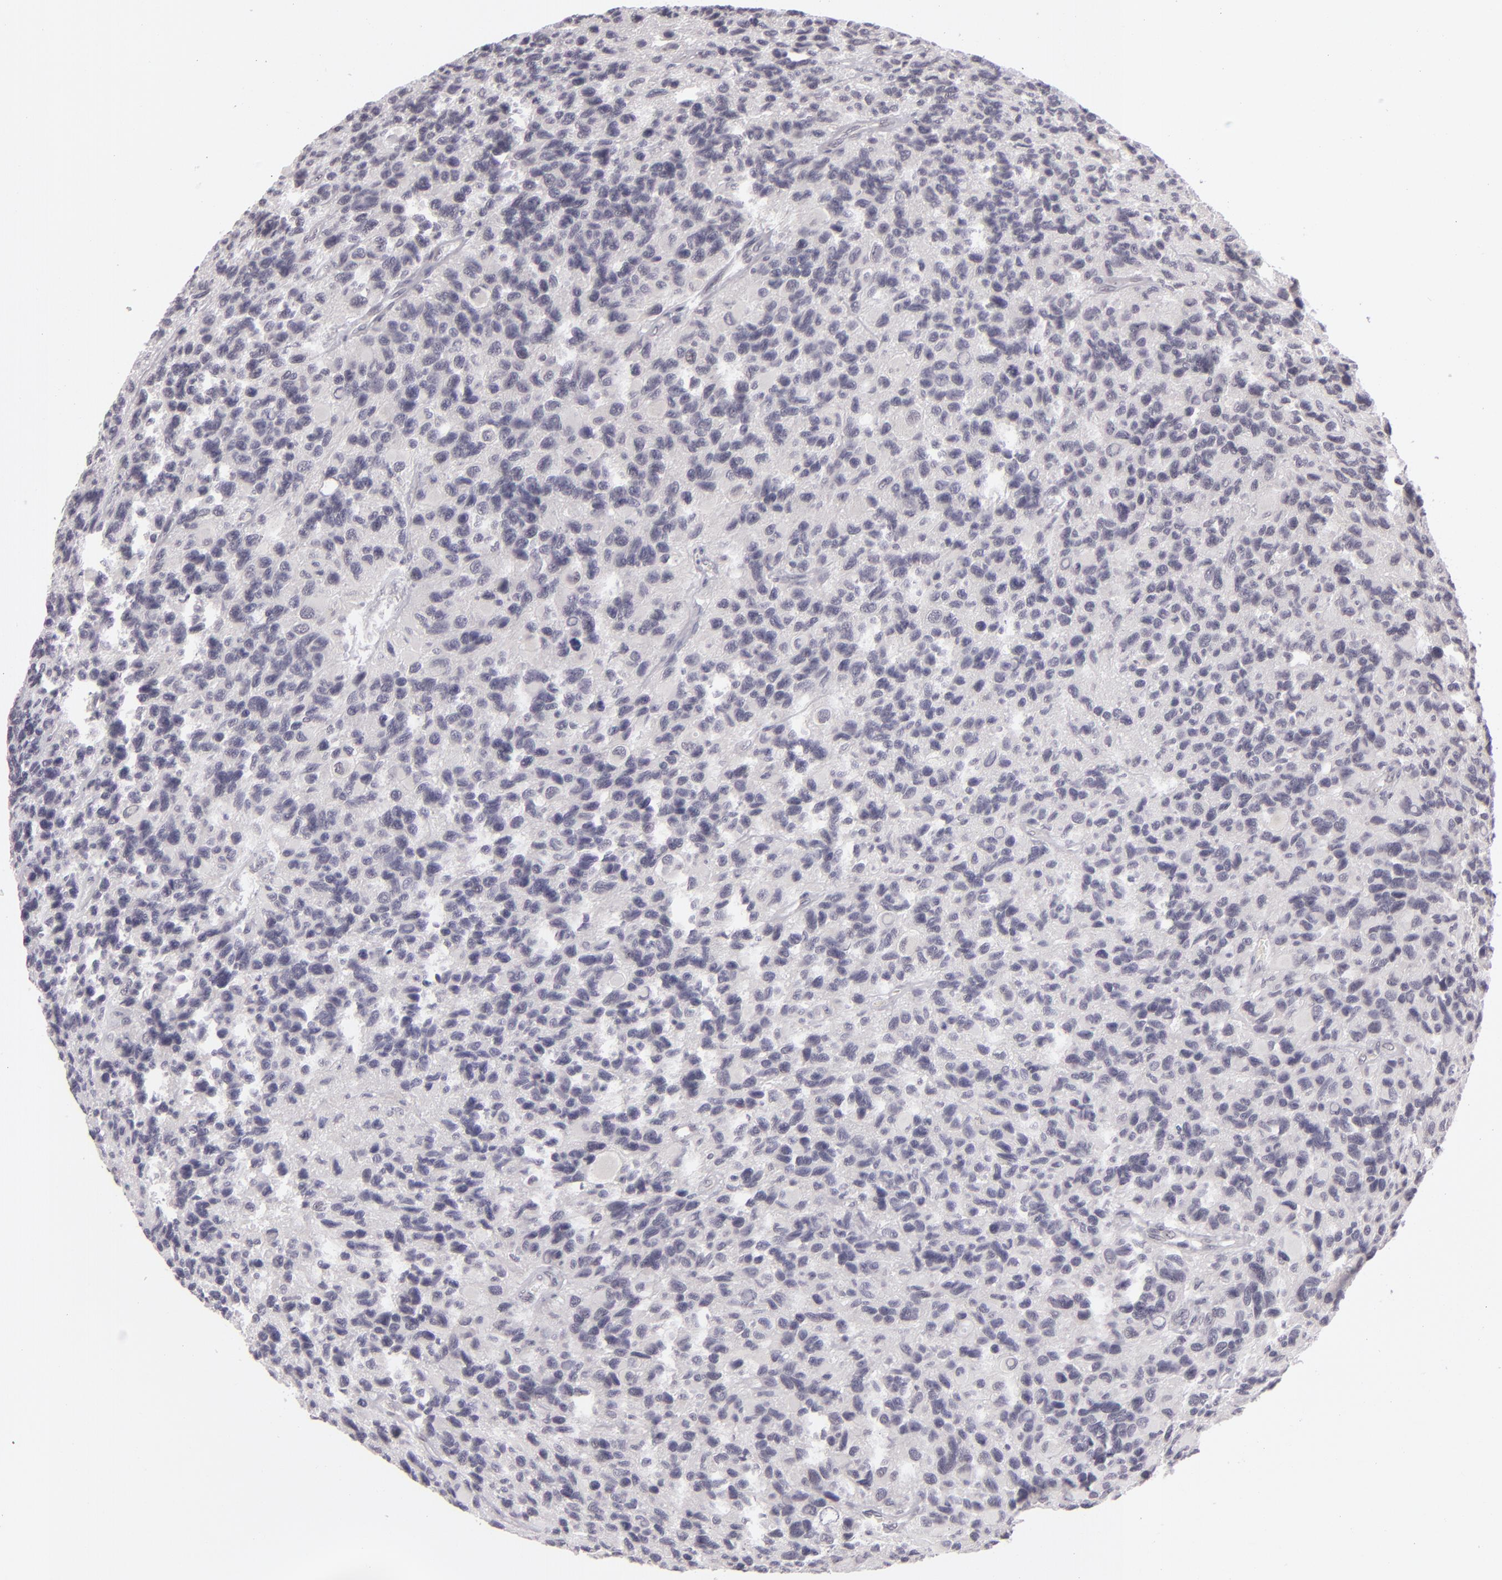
{"staining": {"intensity": "negative", "quantity": "none", "location": "none"}, "tissue": "glioma", "cell_type": "Tumor cells", "image_type": "cancer", "snomed": [{"axis": "morphology", "description": "Glioma, malignant, High grade"}, {"axis": "topography", "description": "Brain"}], "caption": "DAB immunohistochemical staining of human glioma exhibits no significant expression in tumor cells.", "gene": "ZNF205", "patient": {"sex": "male", "age": 77}}